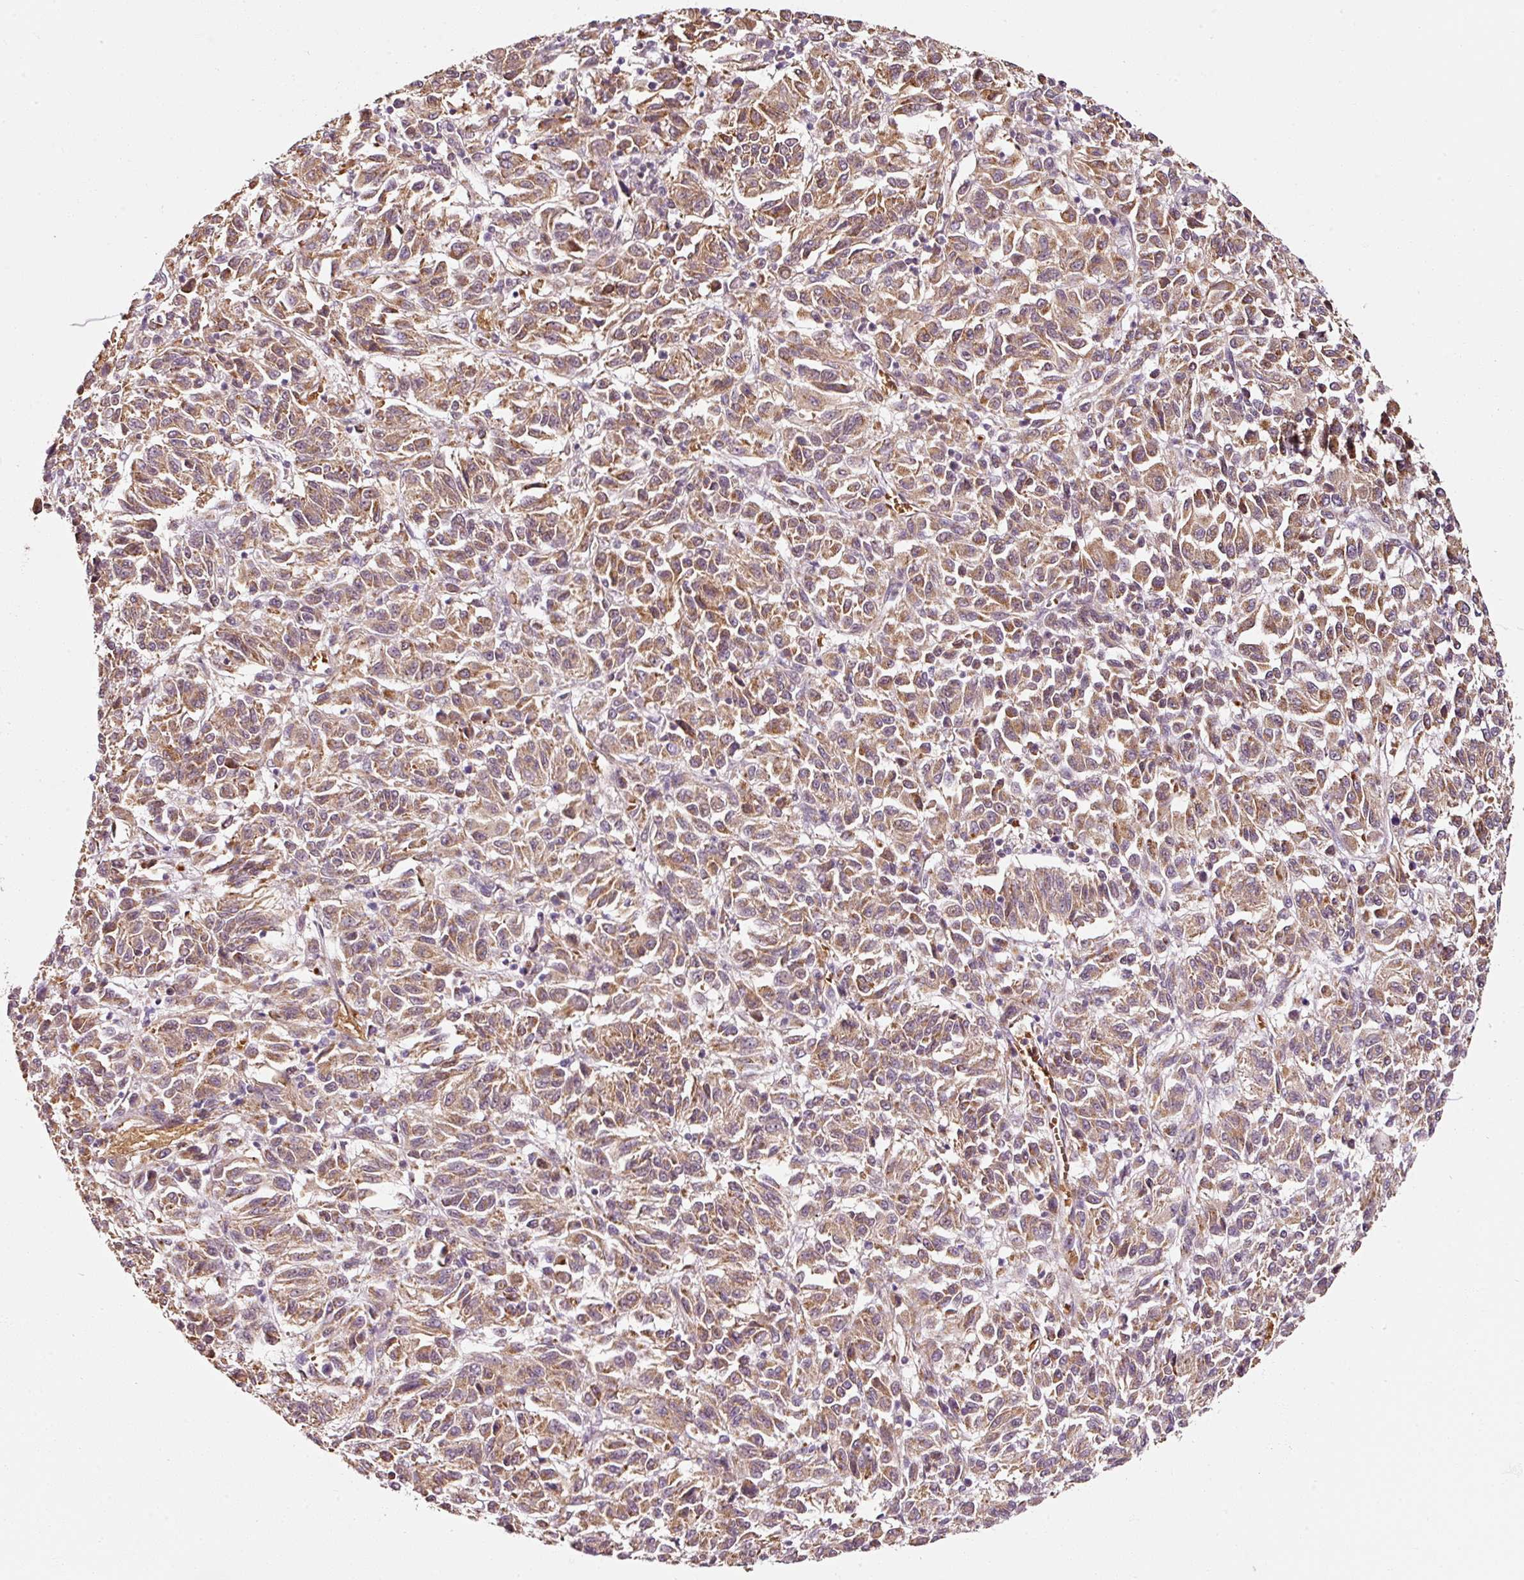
{"staining": {"intensity": "moderate", "quantity": ">75%", "location": "cytoplasmic/membranous"}, "tissue": "melanoma", "cell_type": "Tumor cells", "image_type": "cancer", "snomed": [{"axis": "morphology", "description": "Malignant melanoma, Metastatic site"}, {"axis": "topography", "description": "Lung"}], "caption": "Moderate cytoplasmic/membranous staining for a protein is present in about >75% of tumor cells of malignant melanoma (metastatic site) using IHC.", "gene": "ZNF460", "patient": {"sex": "male", "age": 64}}